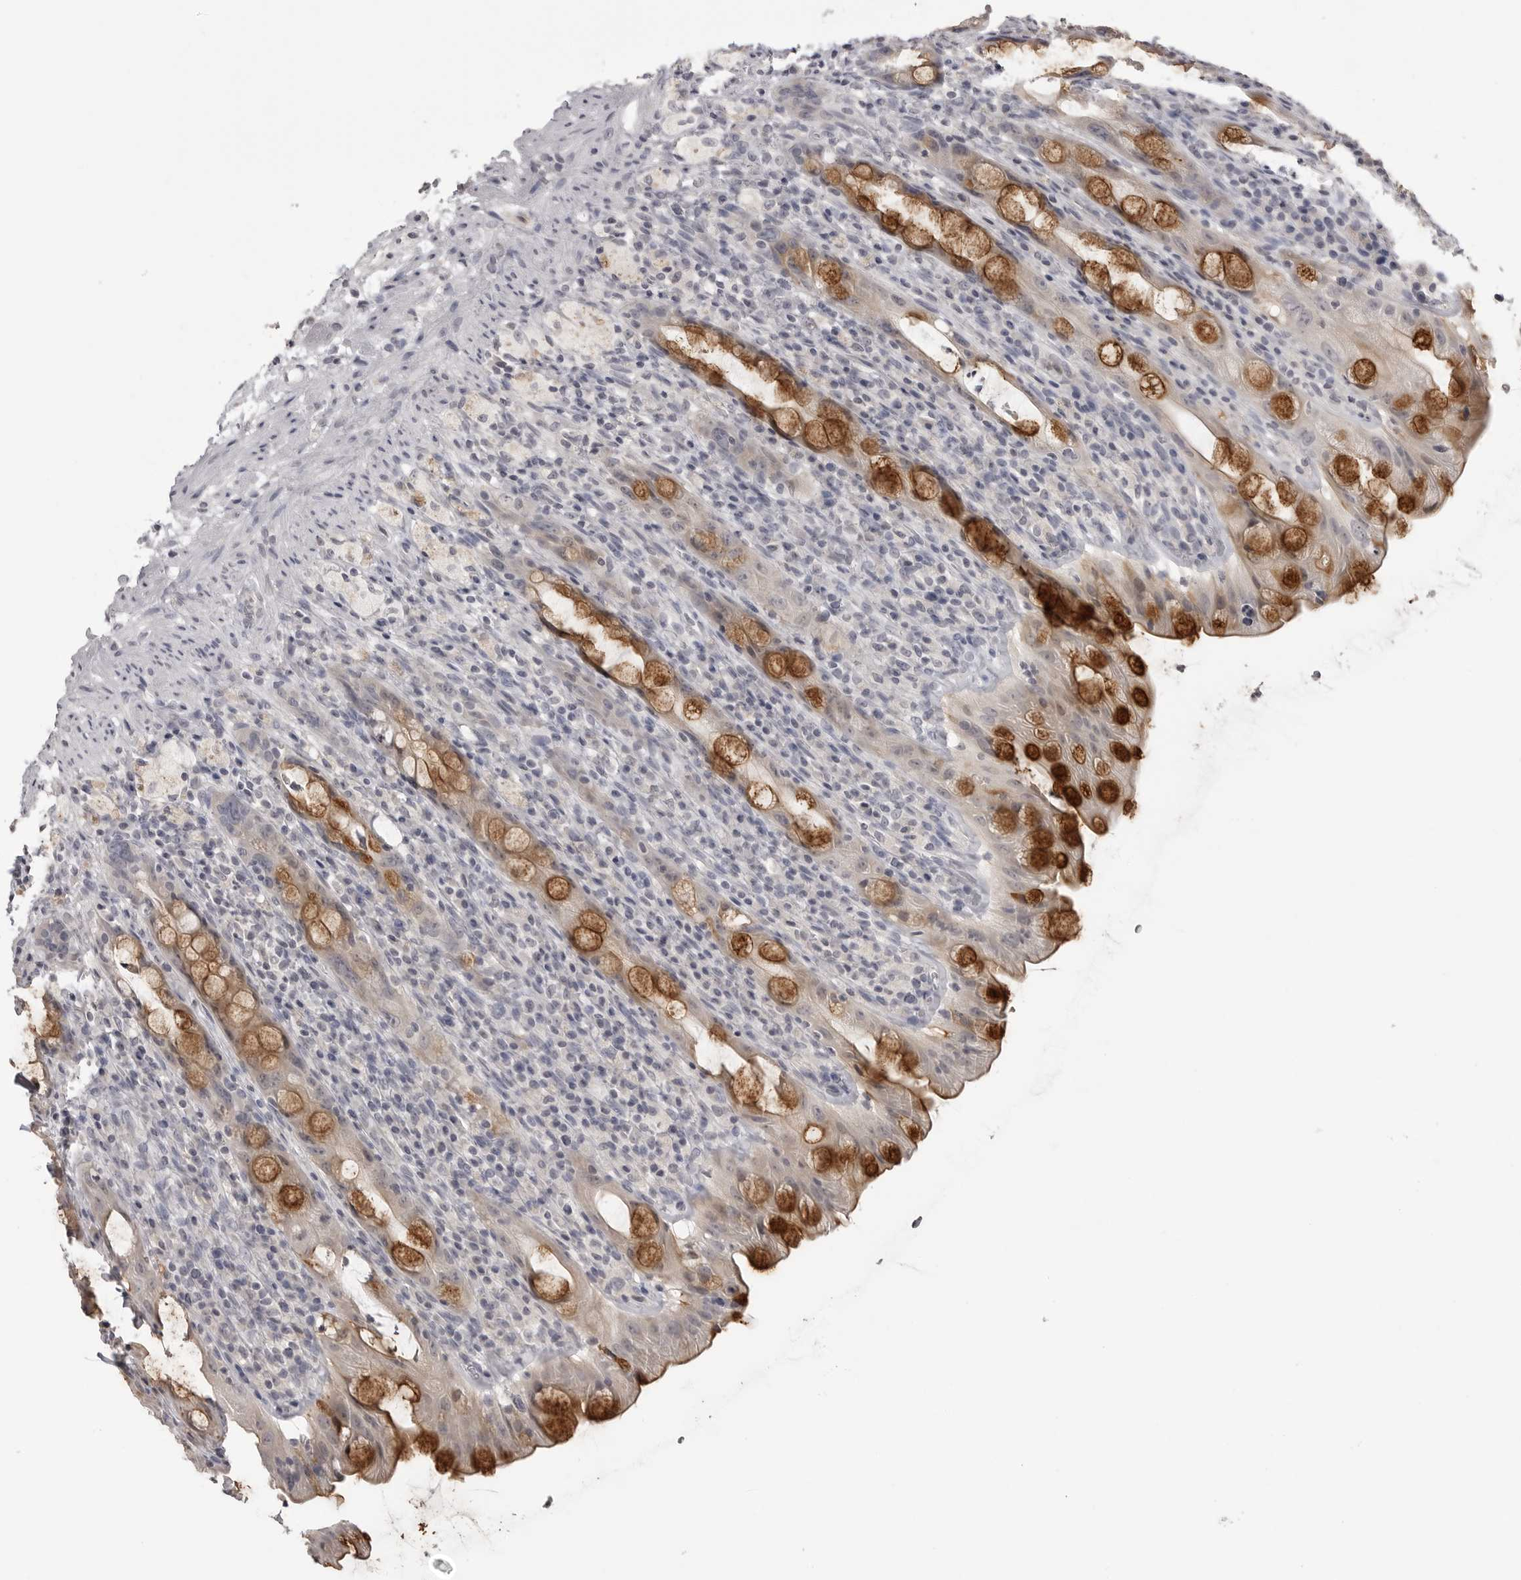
{"staining": {"intensity": "moderate", "quantity": ">75%", "location": "cytoplasmic/membranous"}, "tissue": "rectum", "cell_type": "Glandular cells", "image_type": "normal", "snomed": [{"axis": "morphology", "description": "Normal tissue, NOS"}, {"axis": "topography", "description": "Rectum"}], "caption": "Protein staining exhibits moderate cytoplasmic/membranous positivity in about >75% of glandular cells in benign rectum. Using DAB (3,3'-diaminobenzidine) (brown) and hematoxylin (blue) stains, captured at high magnification using brightfield microscopy.", "gene": "GPN2", "patient": {"sex": "male", "age": 44}}